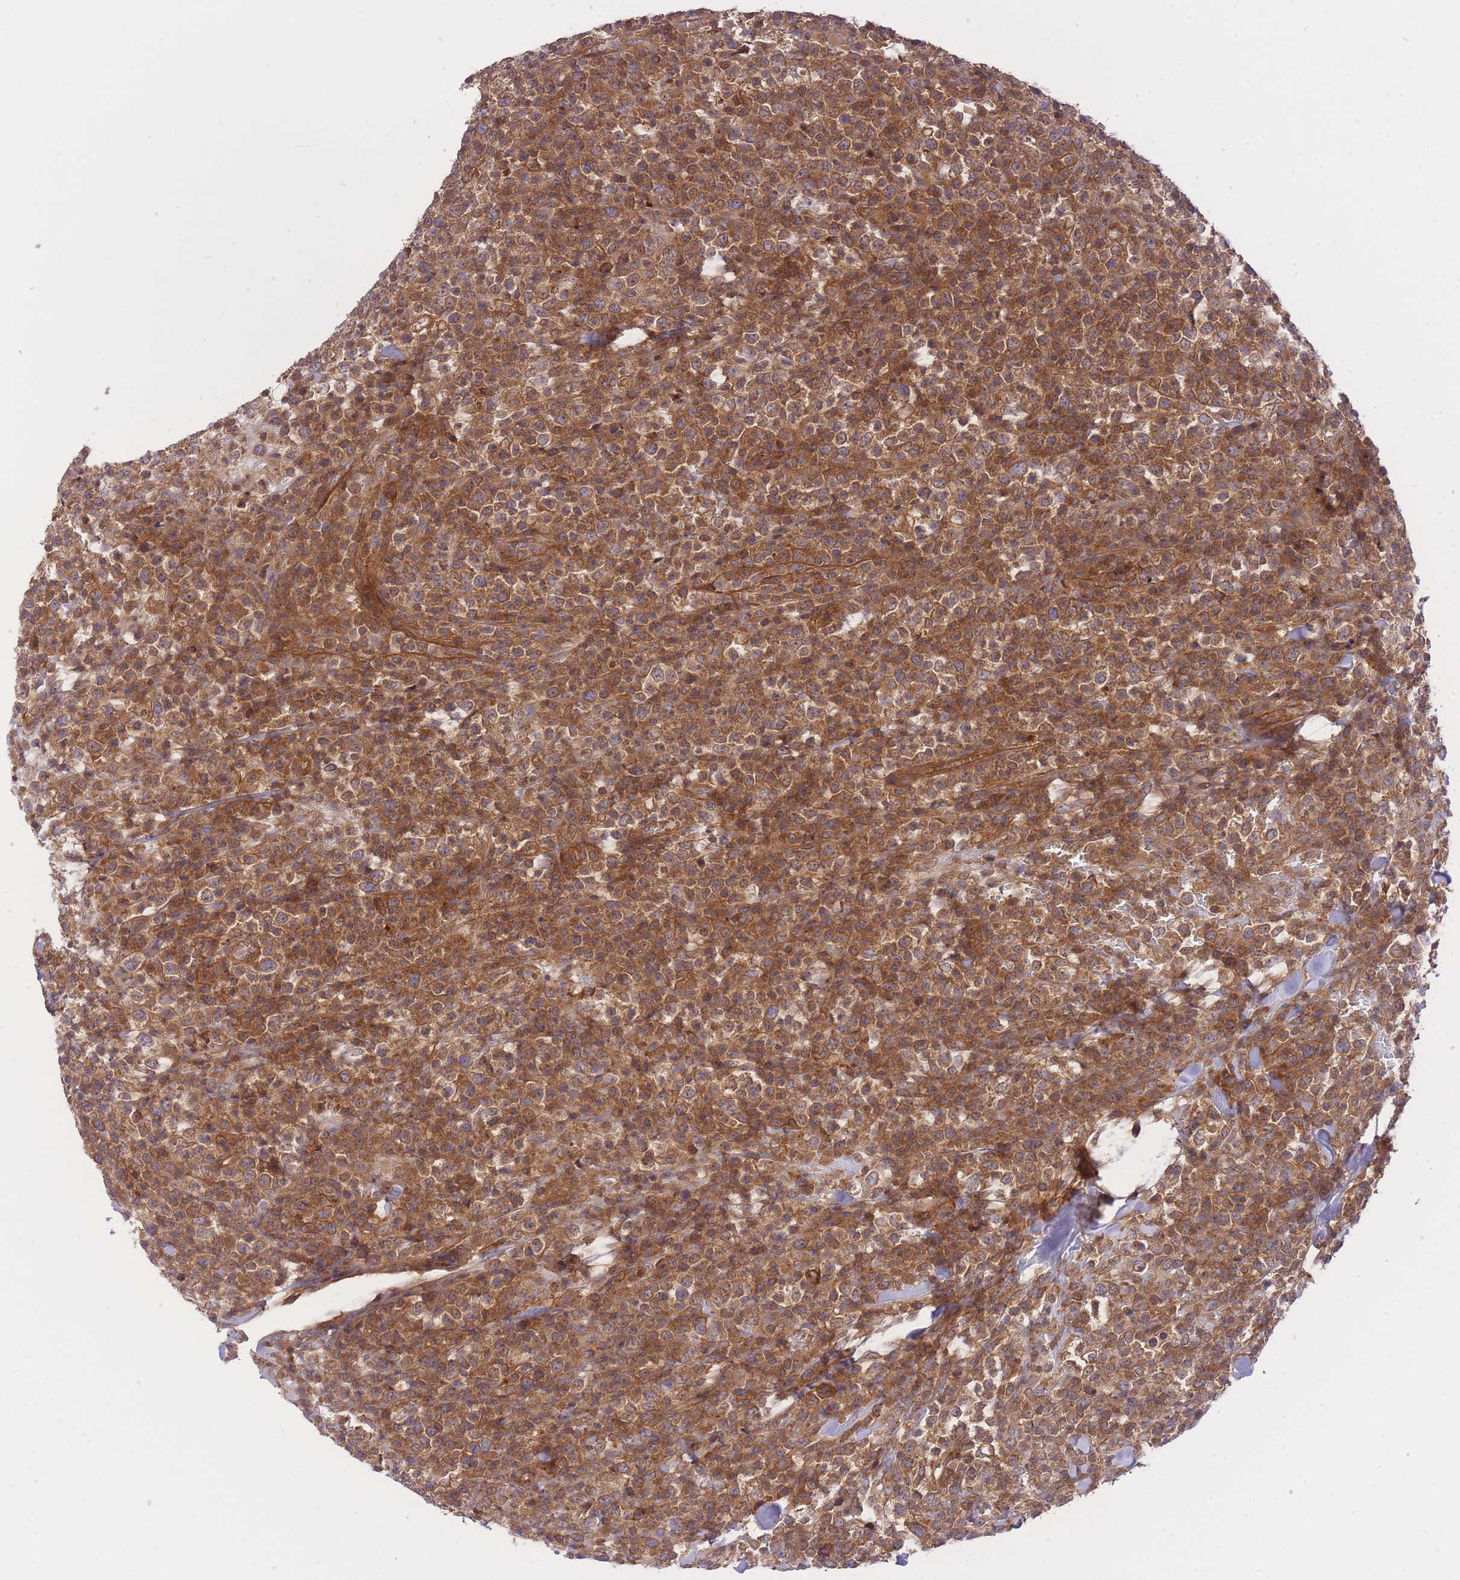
{"staining": {"intensity": "strong", "quantity": ">75%", "location": "cytoplasmic/membranous"}, "tissue": "lymphoma", "cell_type": "Tumor cells", "image_type": "cancer", "snomed": [{"axis": "morphology", "description": "Malignant lymphoma, non-Hodgkin's type, High grade"}, {"axis": "topography", "description": "Colon"}], "caption": "This histopathology image displays immunohistochemistry (IHC) staining of lymphoma, with high strong cytoplasmic/membranous staining in approximately >75% of tumor cells.", "gene": "PREP", "patient": {"sex": "female", "age": 53}}